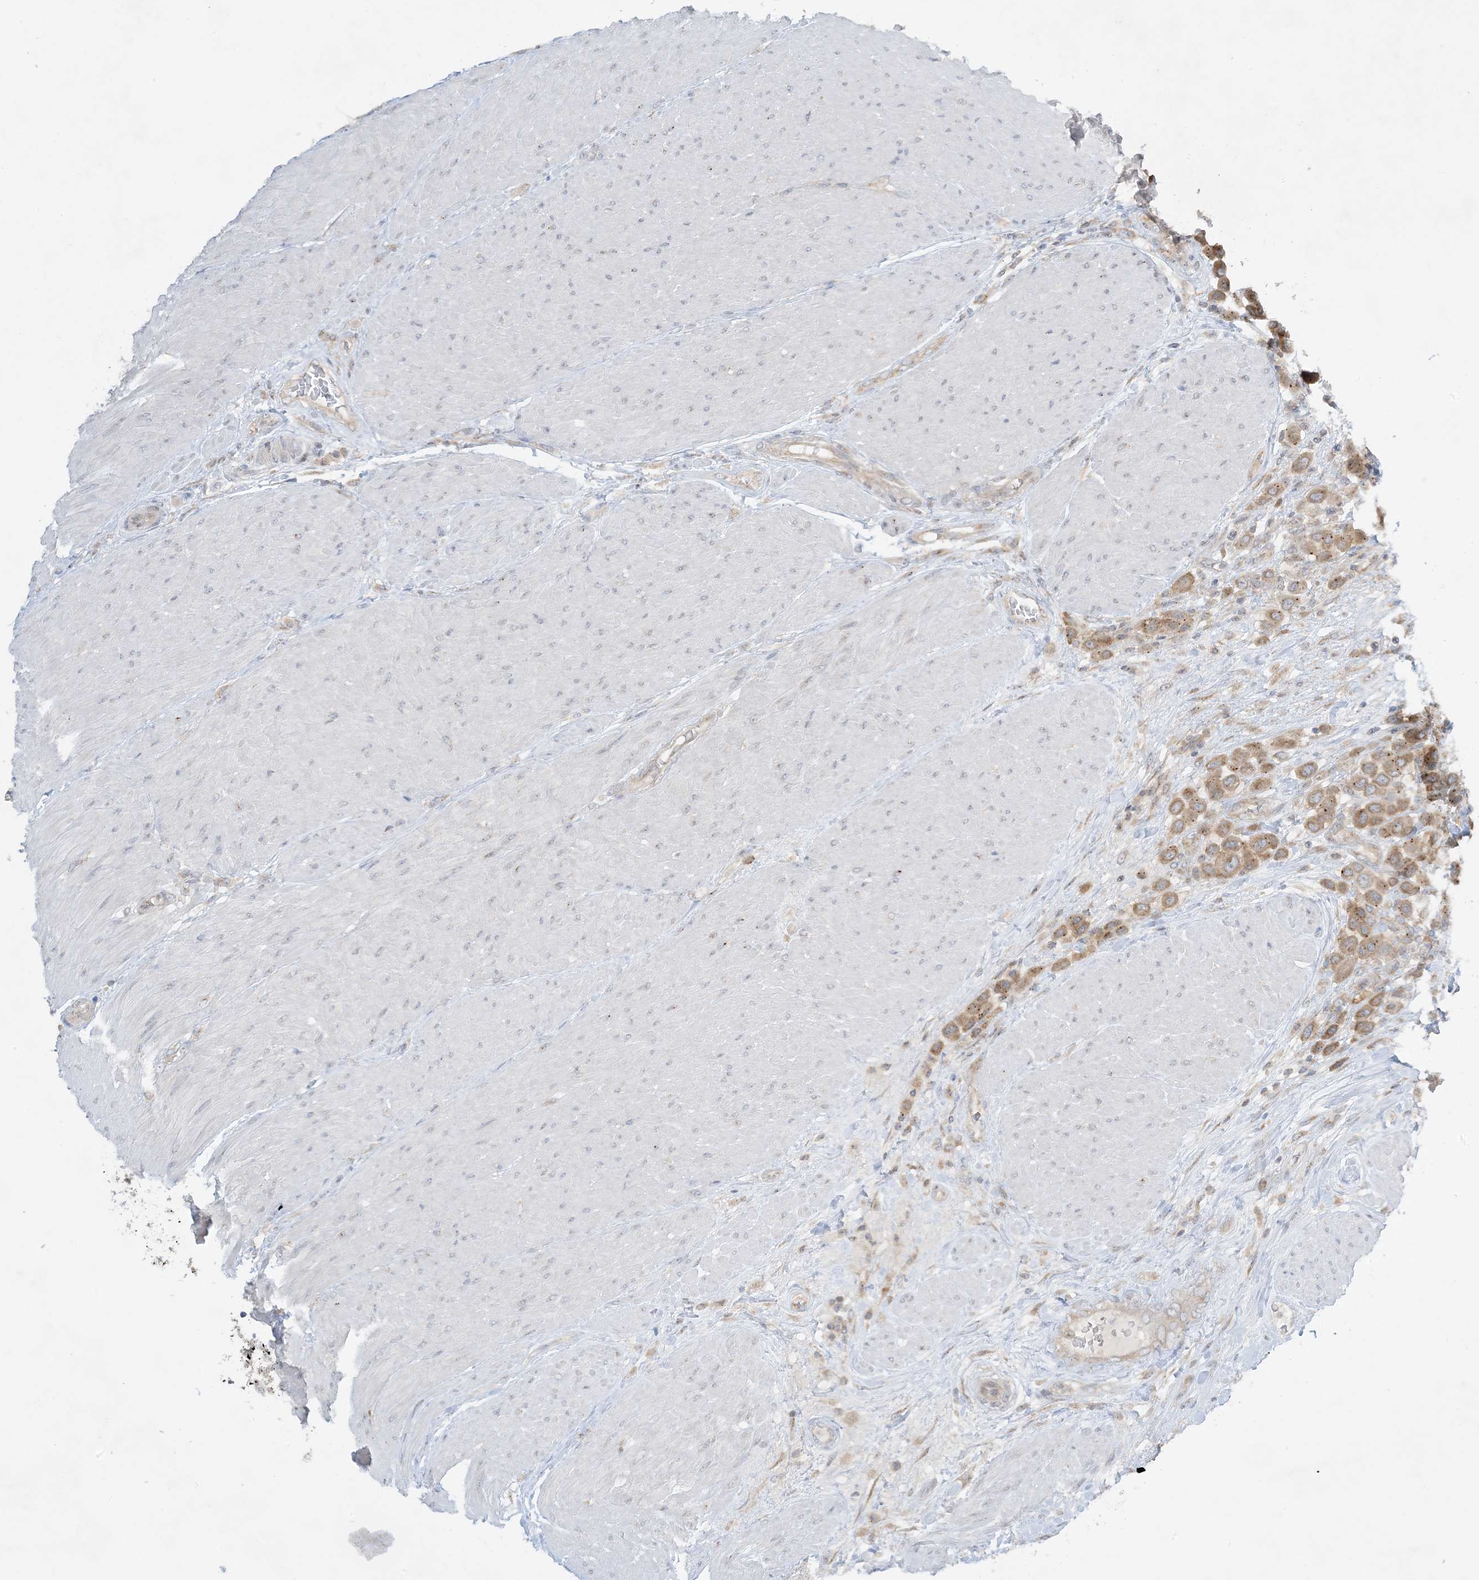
{"staining": {"intensity": "moderate", "quantity": ">75%", "location": "cytoplasmic/membranous"}, "tissue": "urothelial cancer", "cell_type": "Tumor cells", "image_type": "cancer", "snomed": [{"axis": "morphology", "description": "Urothelial carcinoma, High grade"}, {"axis": "topography", "description": "Urinary bladder"}], "caption": "Immunohistochemical staining of urothelial carcinoma (high-grade) reveals medium levels of moderate cytoplasmic/membranous staining in about >75% of tumor cells. The protein of interest is stained brown, and the nuclei are stained in blue (DAB IHC with brightfield microscopy, high magnification).", "gene": "RPP40", "patient": {"sex": "male", "age": 50}}